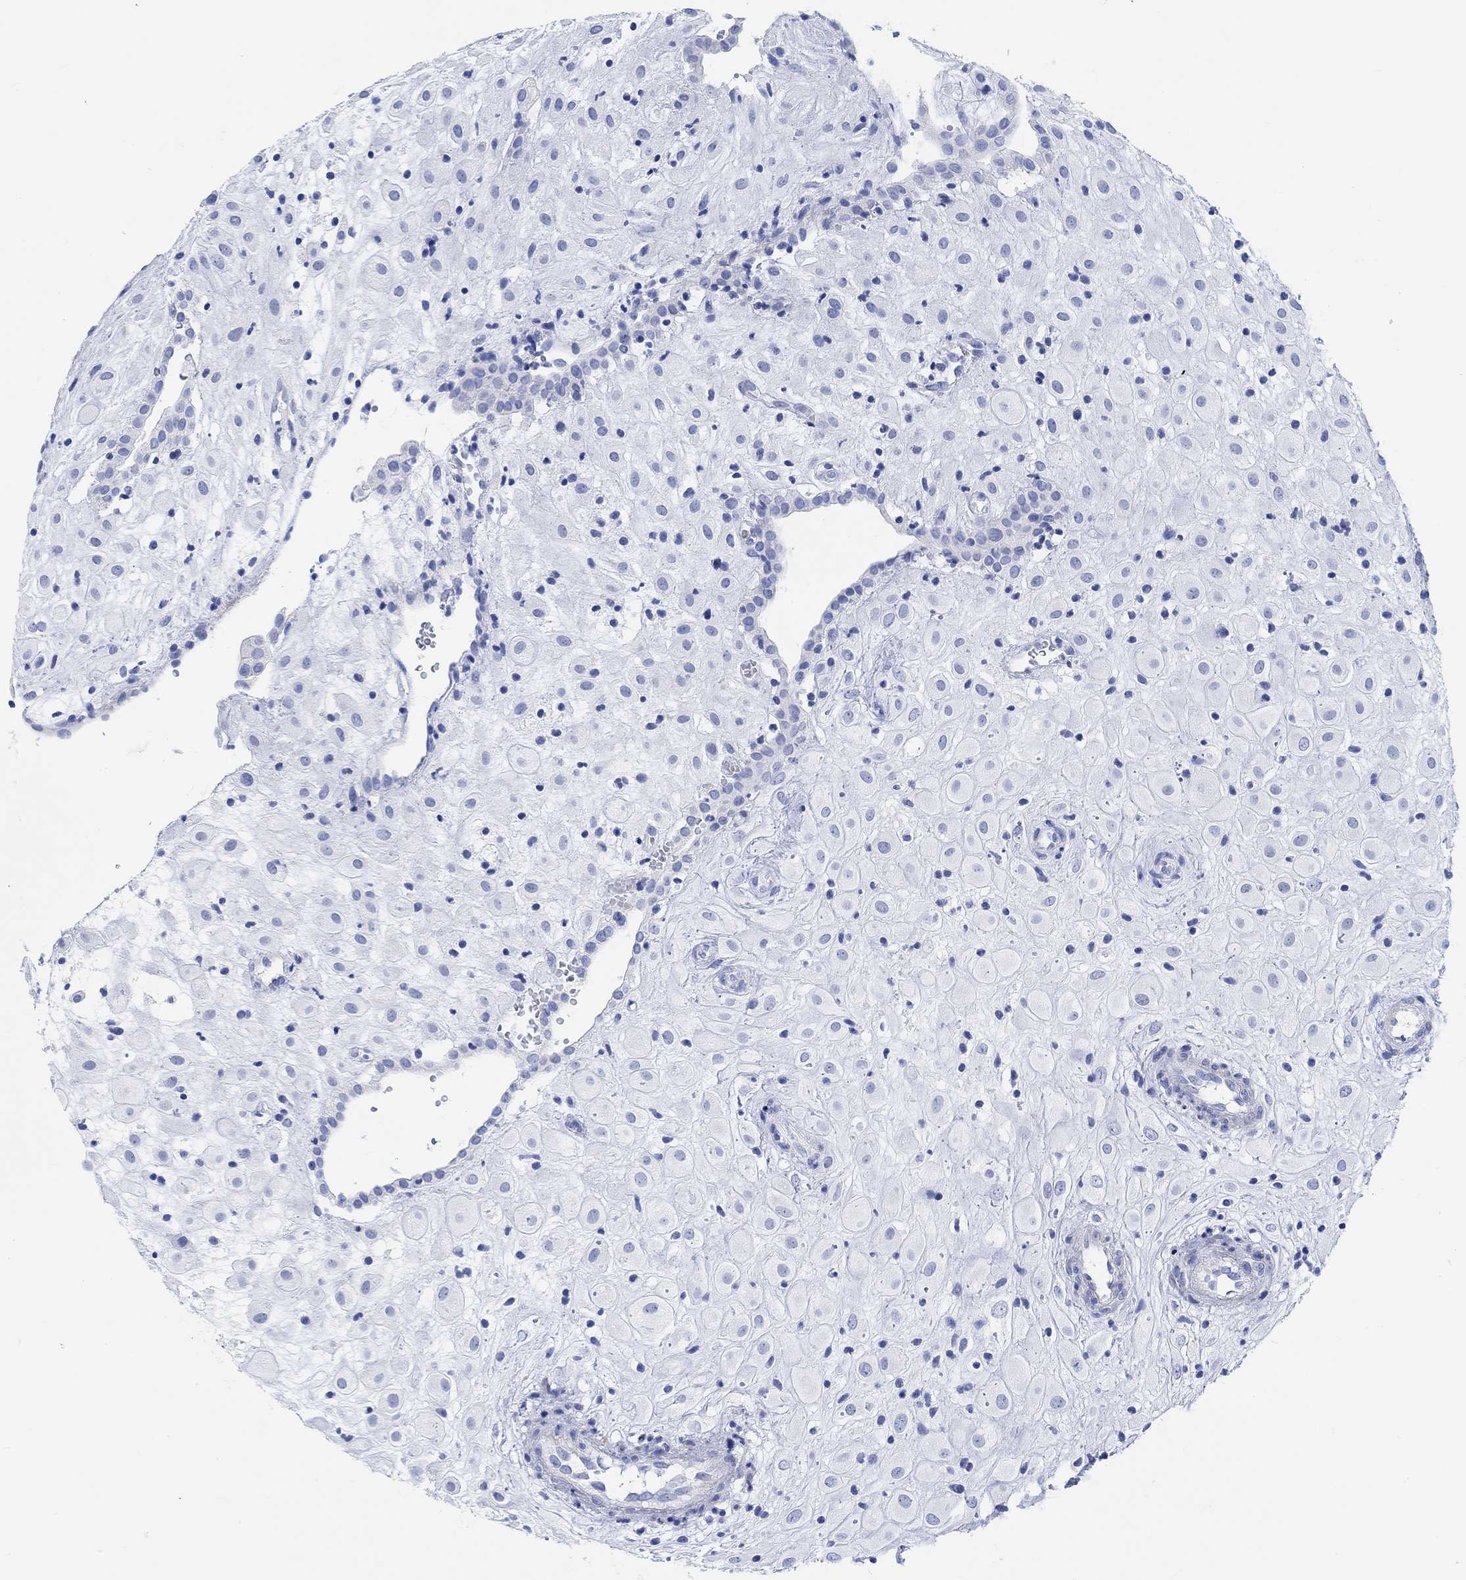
{"staining": {"intensity": "negative", "quantity": "none", "location": "none"}, "tissue": "placenta", "cell_type": "Decidual cells", "image_type": "normal", "snomed": [{"axis": "morphology", "description": "Normal tissue, NOS"}, {"axis": "topography", "description": "Placenta"}], "caption": "An image of placenta stained for a protein reveals no brown staining in decidual cells. Nuclei are stained in blue.", "gene": "ANKRD33", "patient": {"sex": "female", "age": 24}}